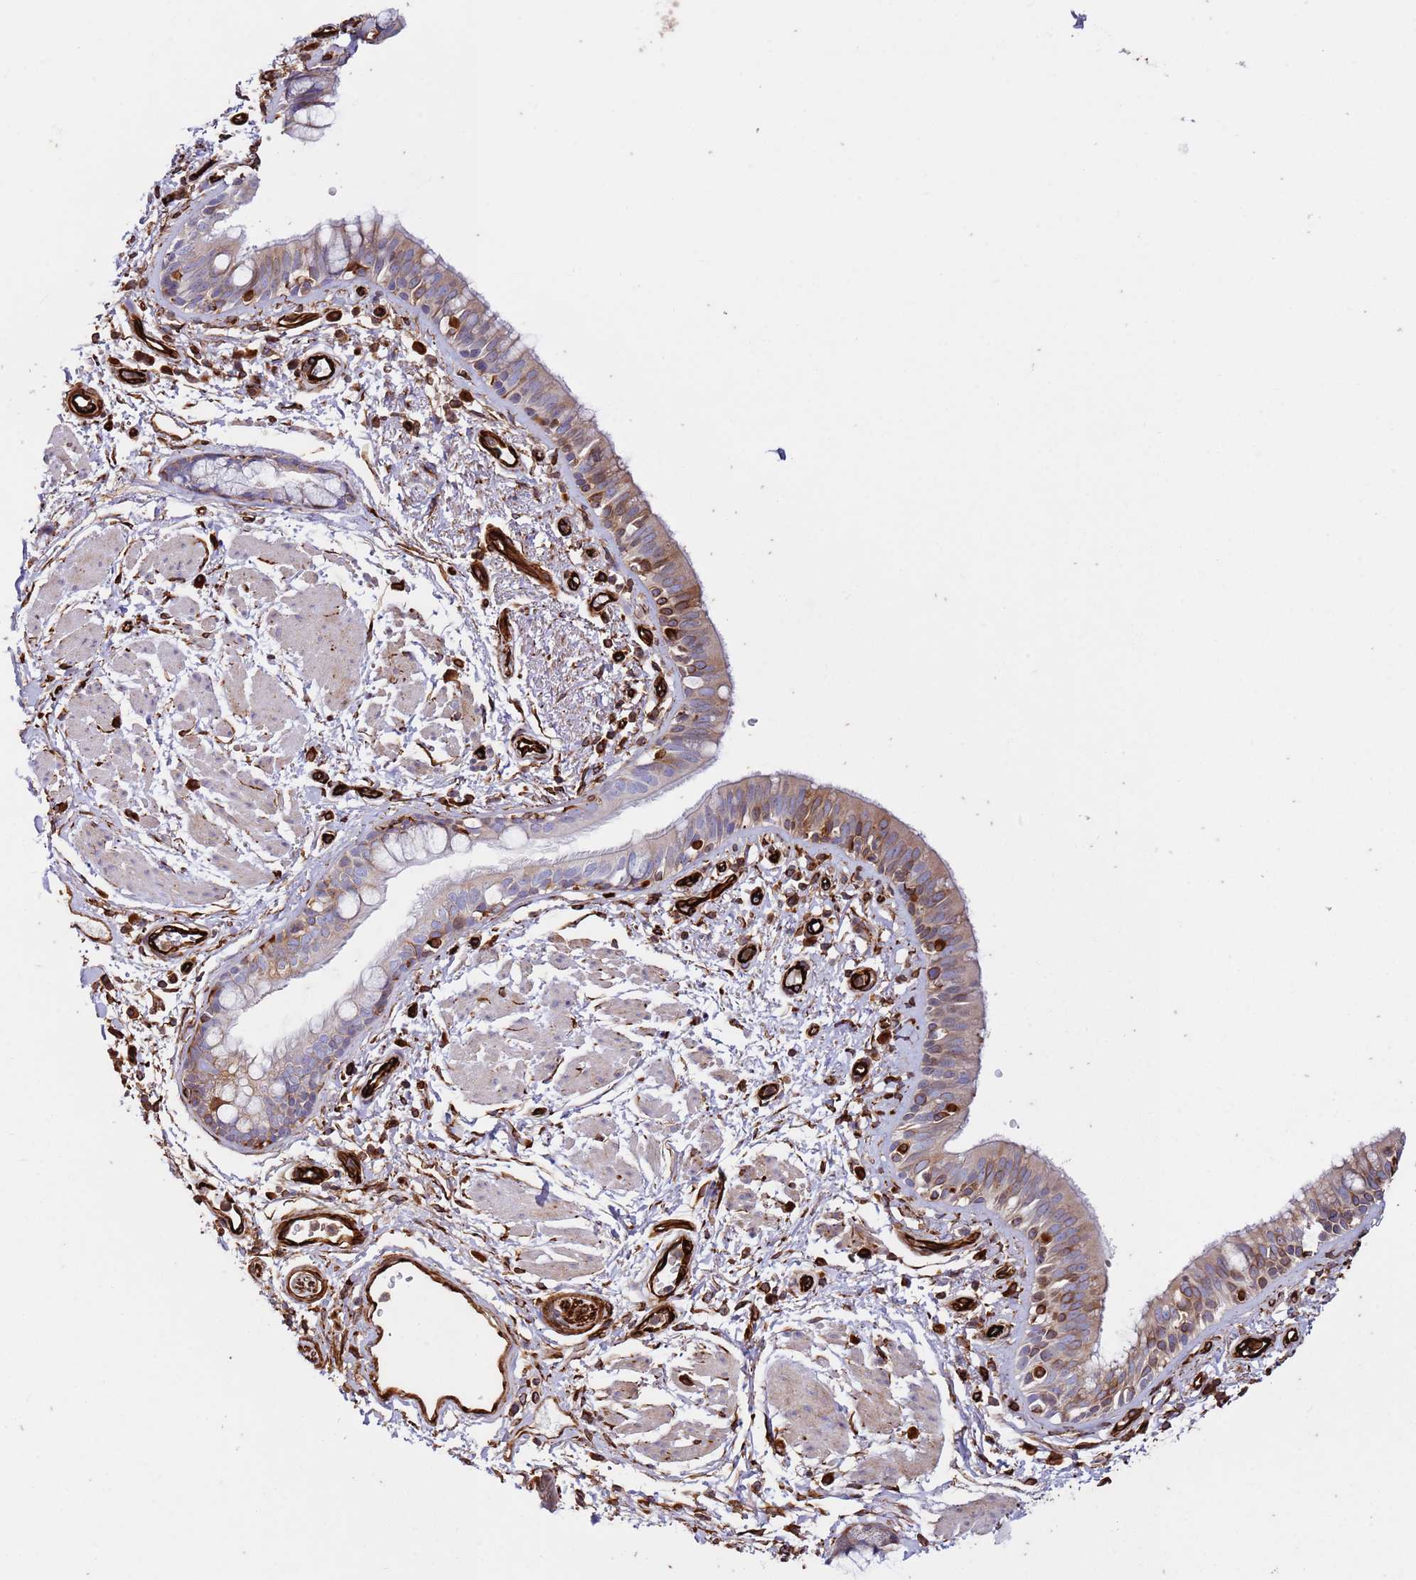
{"staining": {"intensity": "moderate", "quantity": "25%-75%", "location": "cytoplasmic/membranous"}, "tissue": "bronchus", "cell_type": "Respiratory epithelial cells", "image_type": "normal", "snomed": [{"axis": "morphology", "description": "Normal tissue, NOS"}, {"axis": "morphology", "description": "Neoplasm, uncertain whether benign or malignant"}, {"axis": "topography", "description": "Bronchus"}, {"axis": "topography", "description": "Lung"}], "caption": "The image displays staining of benign bronchus, revealing moderate cytoplasmic/membranous protein positivity (brown color) within respiratory epithelial cells.", "gene": "MRGPRE", "patient": {"sex": "male", "age": 55}}